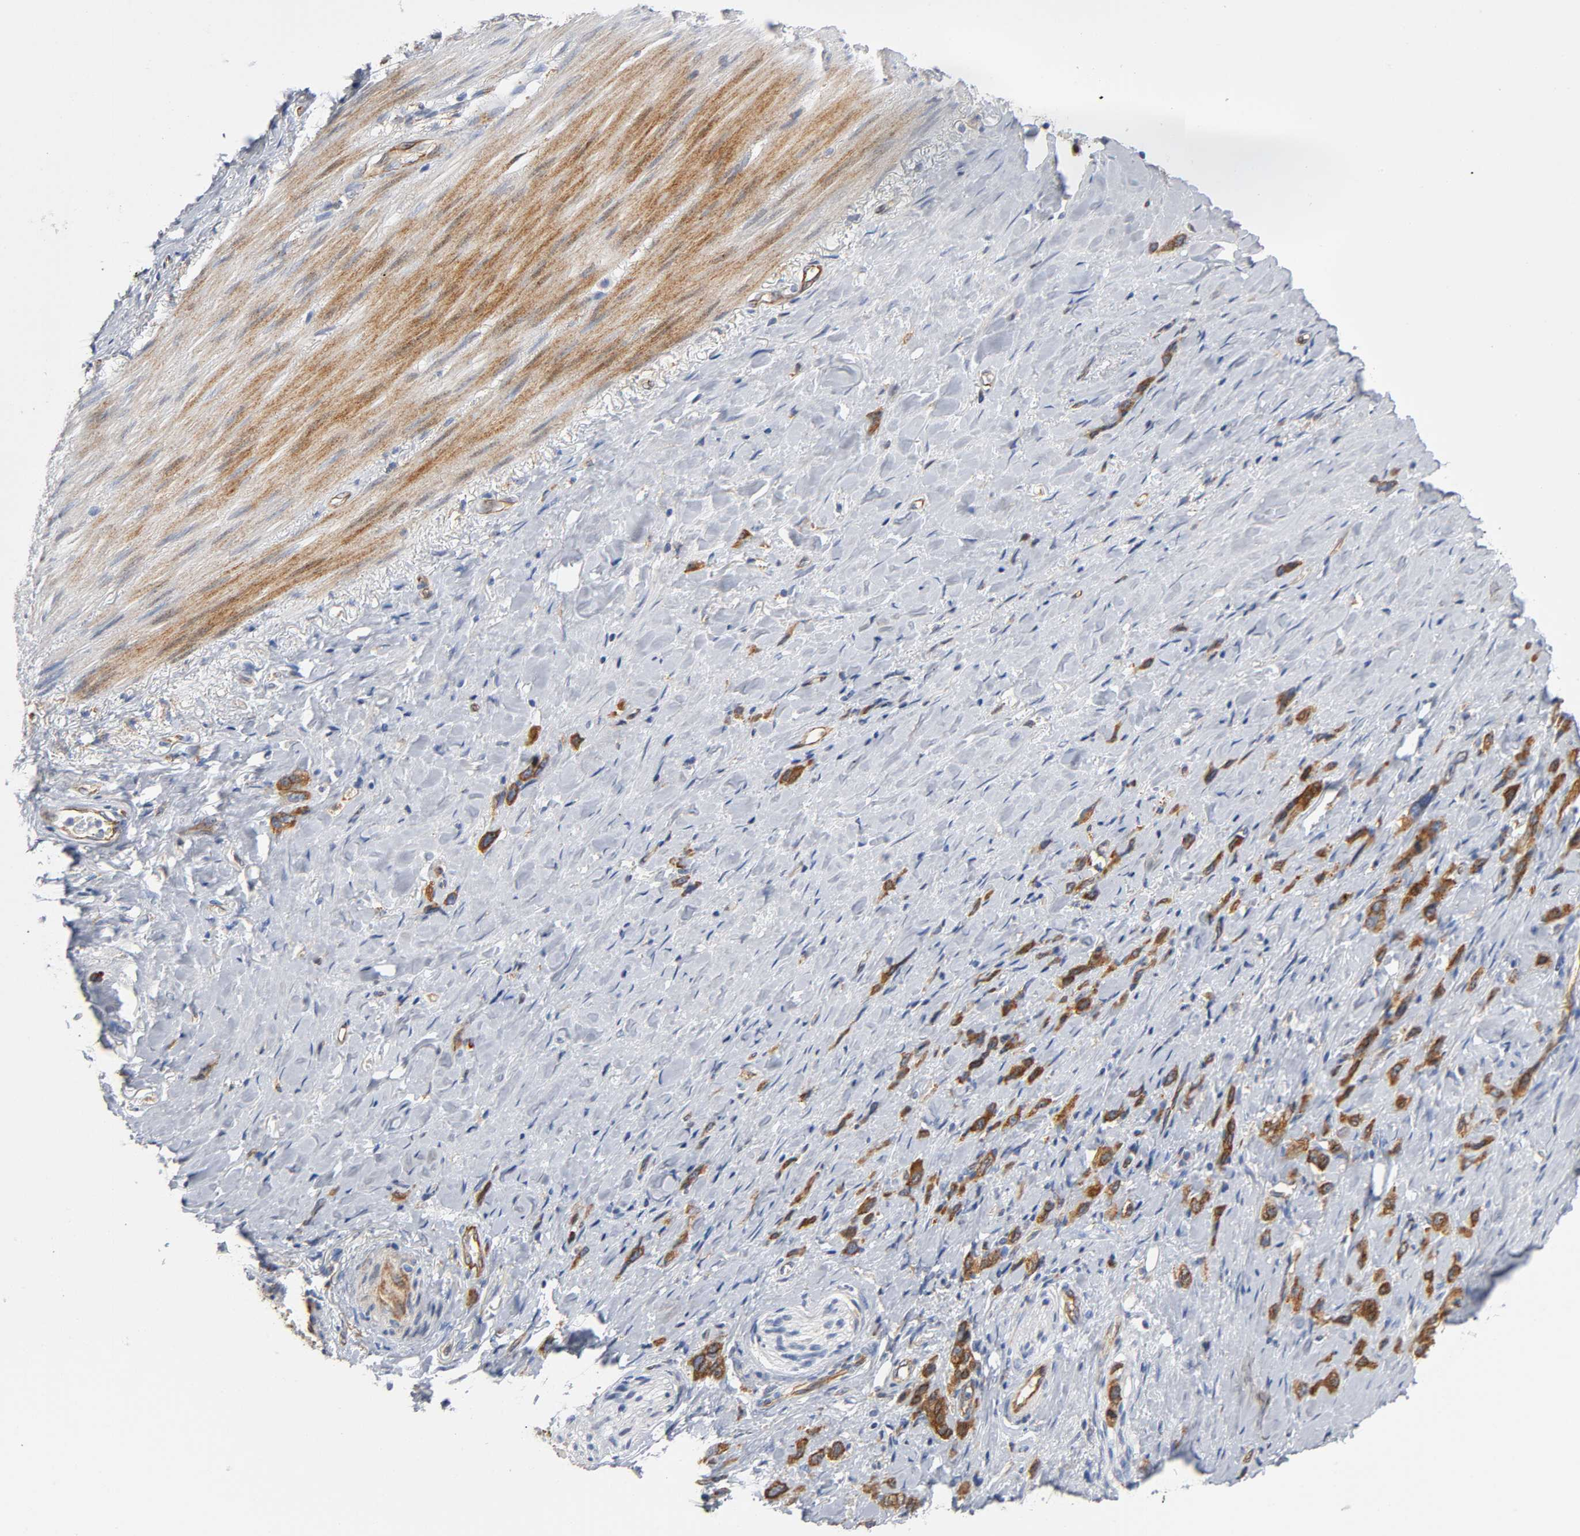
{"staining": {"intensity": "strong", "quantity": ">75%", "location": "cytoplasmic/membranous"}, "tissue": "stomach cancer", "cell_type": "Tumor cells", "image_type": "cancer", "snomed": [{"axis": "morphology", "description": "Normal tissue, NOS"}, {"axis": "morphology", "description": "Adenocarcinoma, NOS"}, {"axis": "morphology", "description": "Adenocarcinoma, High grade"}, {"axis": "topography", "description": "Stomach, upper"}, {"axis": "topography", "description": "Stomach"}], "caption": "This histopathology image exhibits IHC staining of human stomach cancer (high-grade adenocarcinoma), with high strong cytoplasmic/membranous positivity in approximately >75% of tumor cells.", "gene": "CD2AP", "patient": {"sex": "female", "age": 65}}